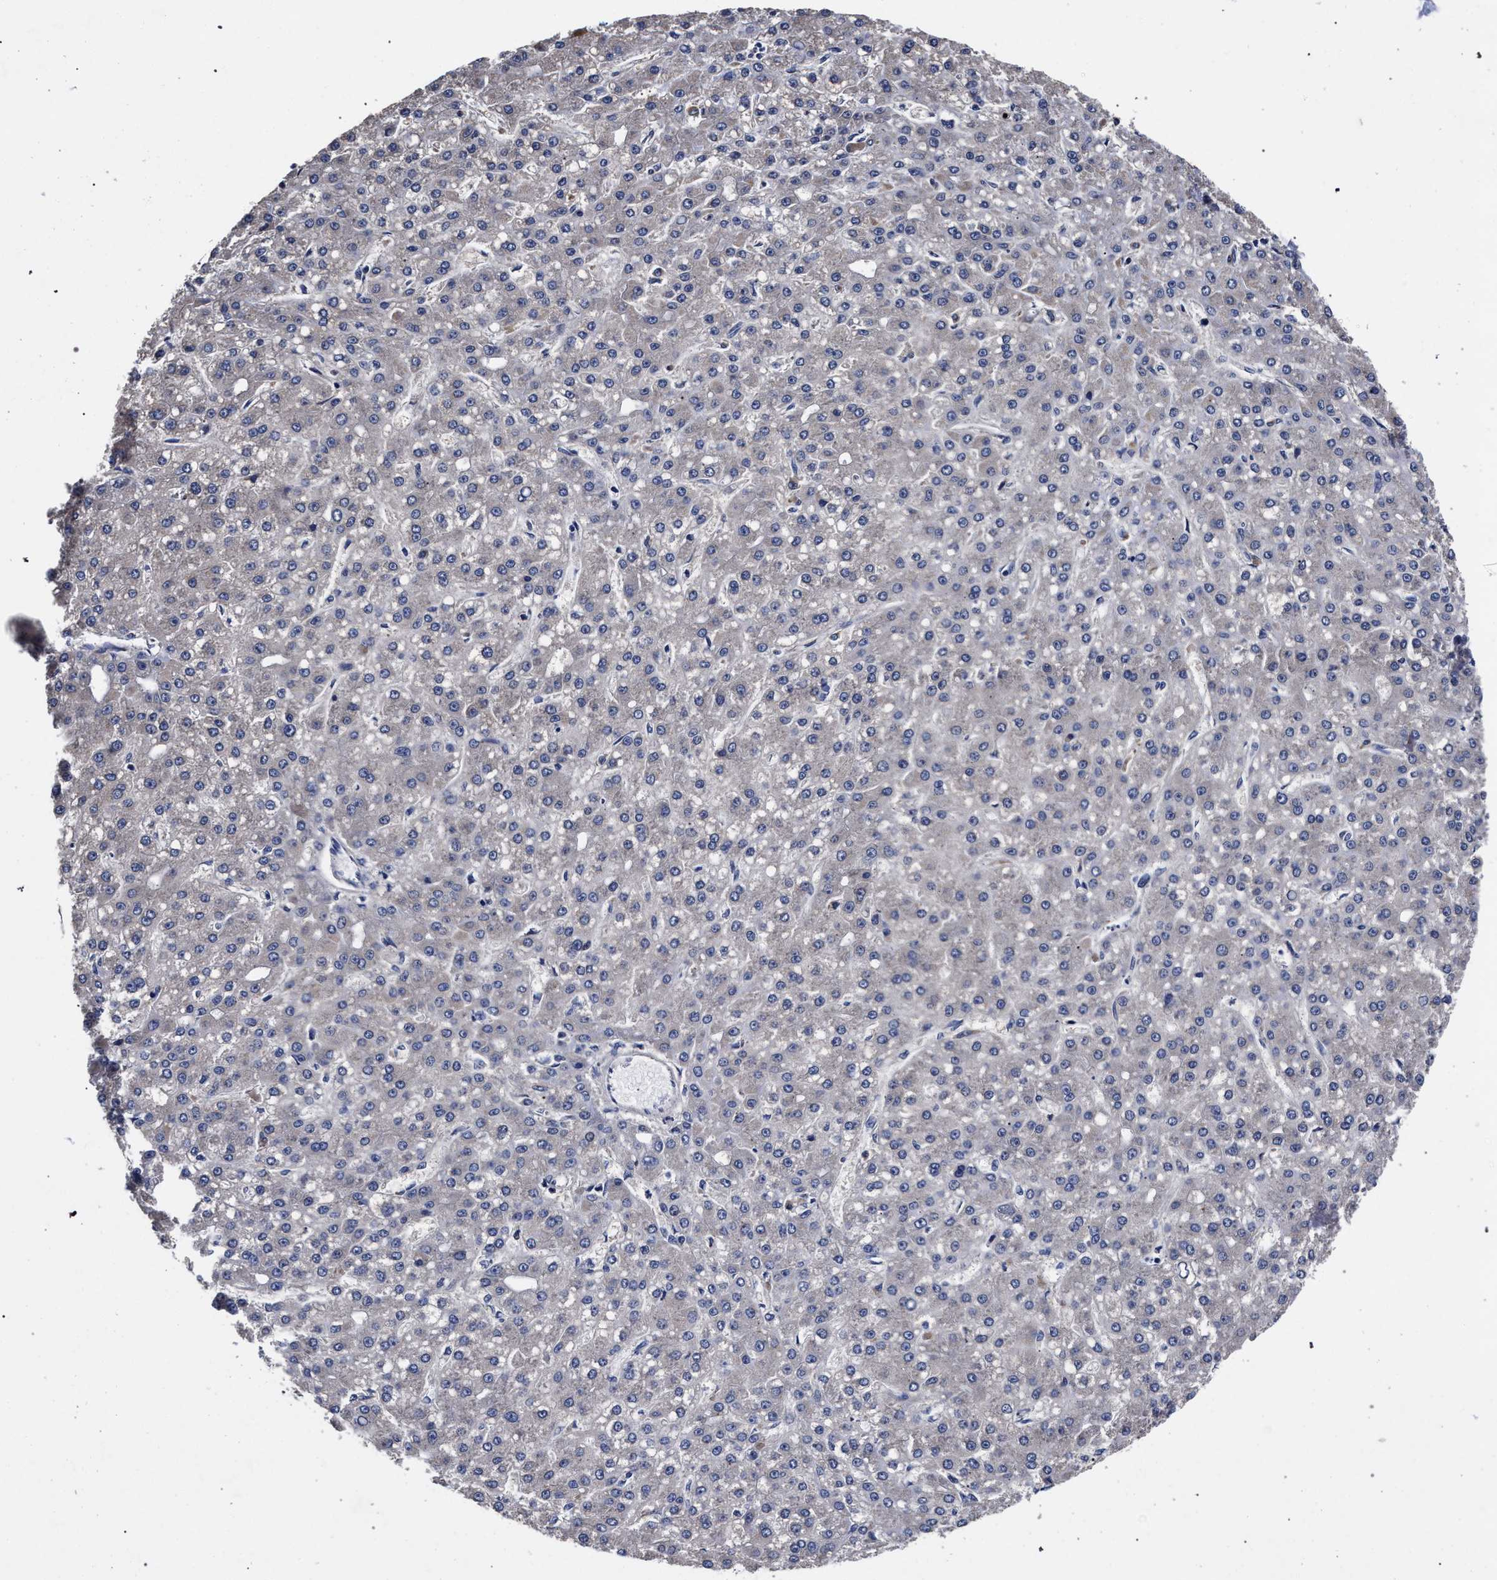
{"staining": {"intensity": "negative", "quantity": "none", "location": "none"}, "tissue": "liver cancer", "cell_type": "Tumor cells", "image_type": "cancer", "snomed": [{"axis": "morphology", "description": "Carcinoma, Hepatocellular, NOS"}, {"axis": "topography", "description": "Liver"}], "caption": "DAB immunohistochemical staining of human liver cancer (hepatocellular carcinoma) exhibits no significant positivity in tumor cells.", "gene": "CFAP95", "patient": {"sex": "male", "age": 67}}